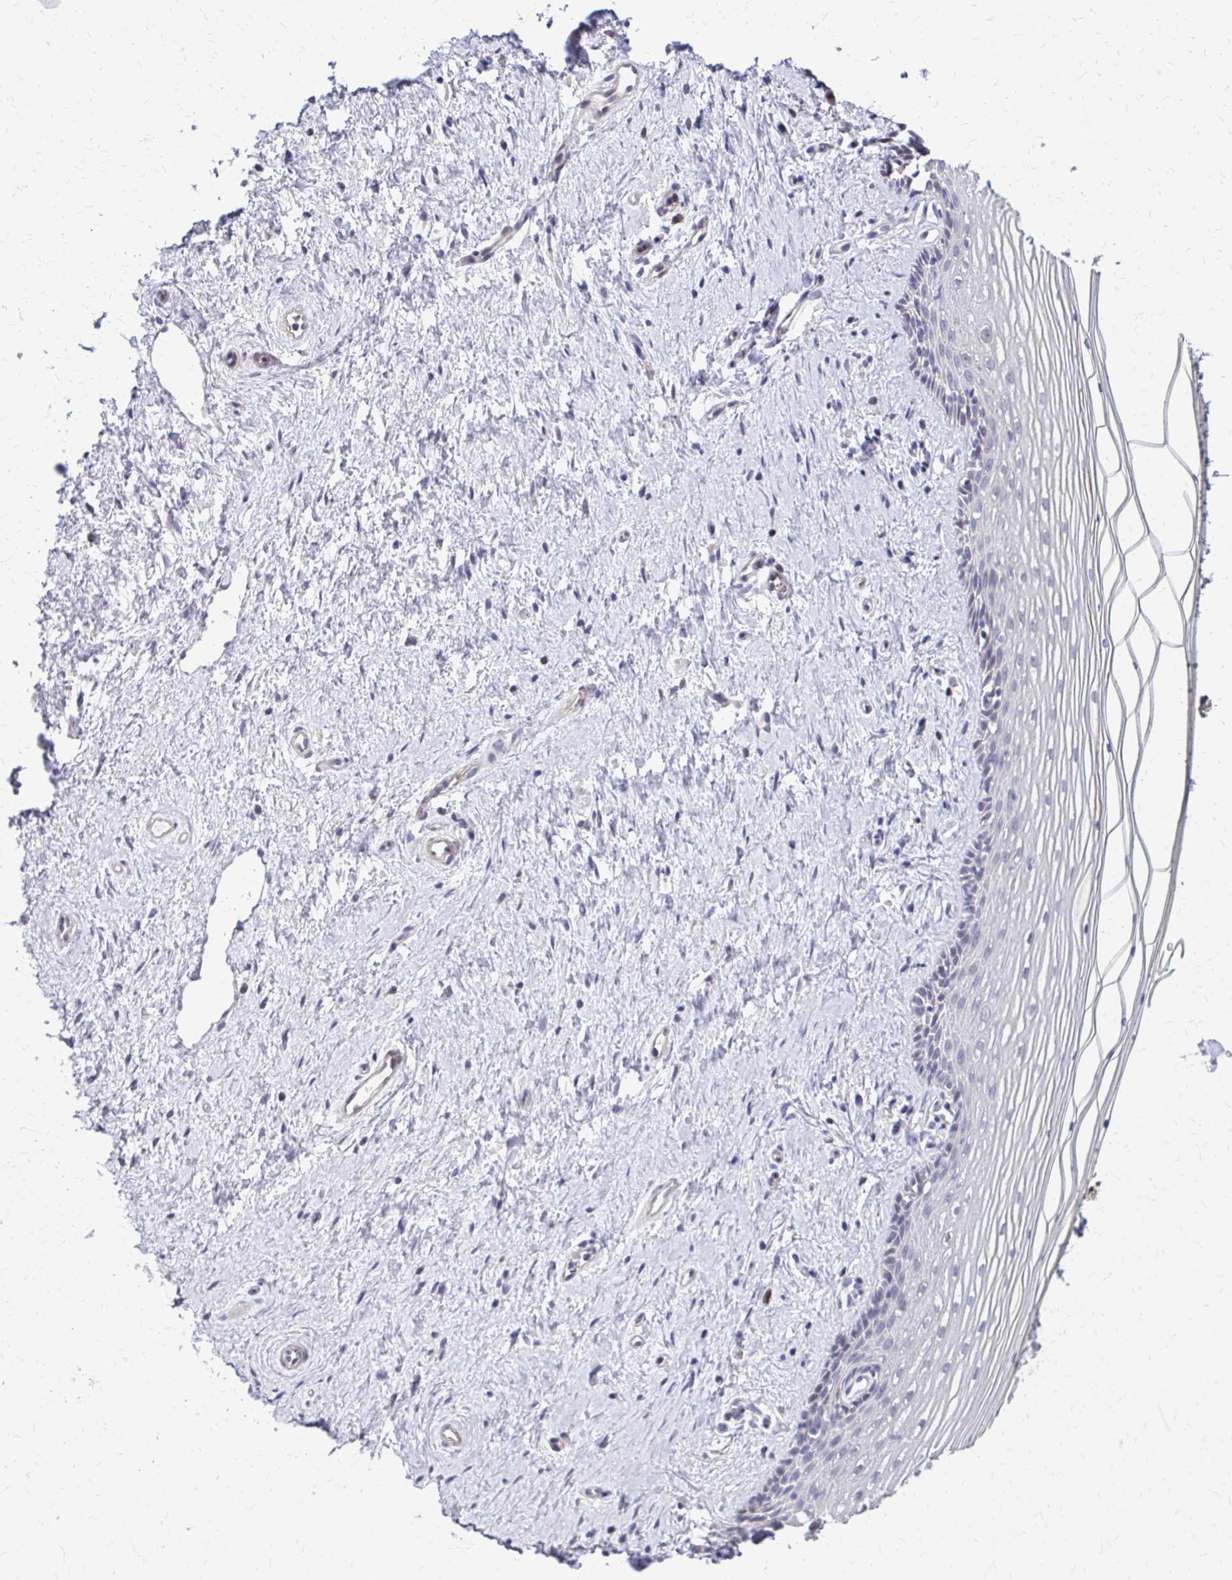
{"staining": {"intensity": "negative", "quantity": "none", "location": "none"}, "tissue": "vagina", "cell_type": "Squamous epithelial cells", "image_type": "normal", "snomed": [{"axis": "morphology", "description": "Normal tissue, NOS"}, {"axis": "topography", "description": "Vagina"}], "caption": "This is an immunohistochemistry (IHC) micrograph of unremarkable human vagina. There is no expression in squamous epithelial cells.", "gene": "IFI44L", "patient": {"sex": "female", "age": 42}}